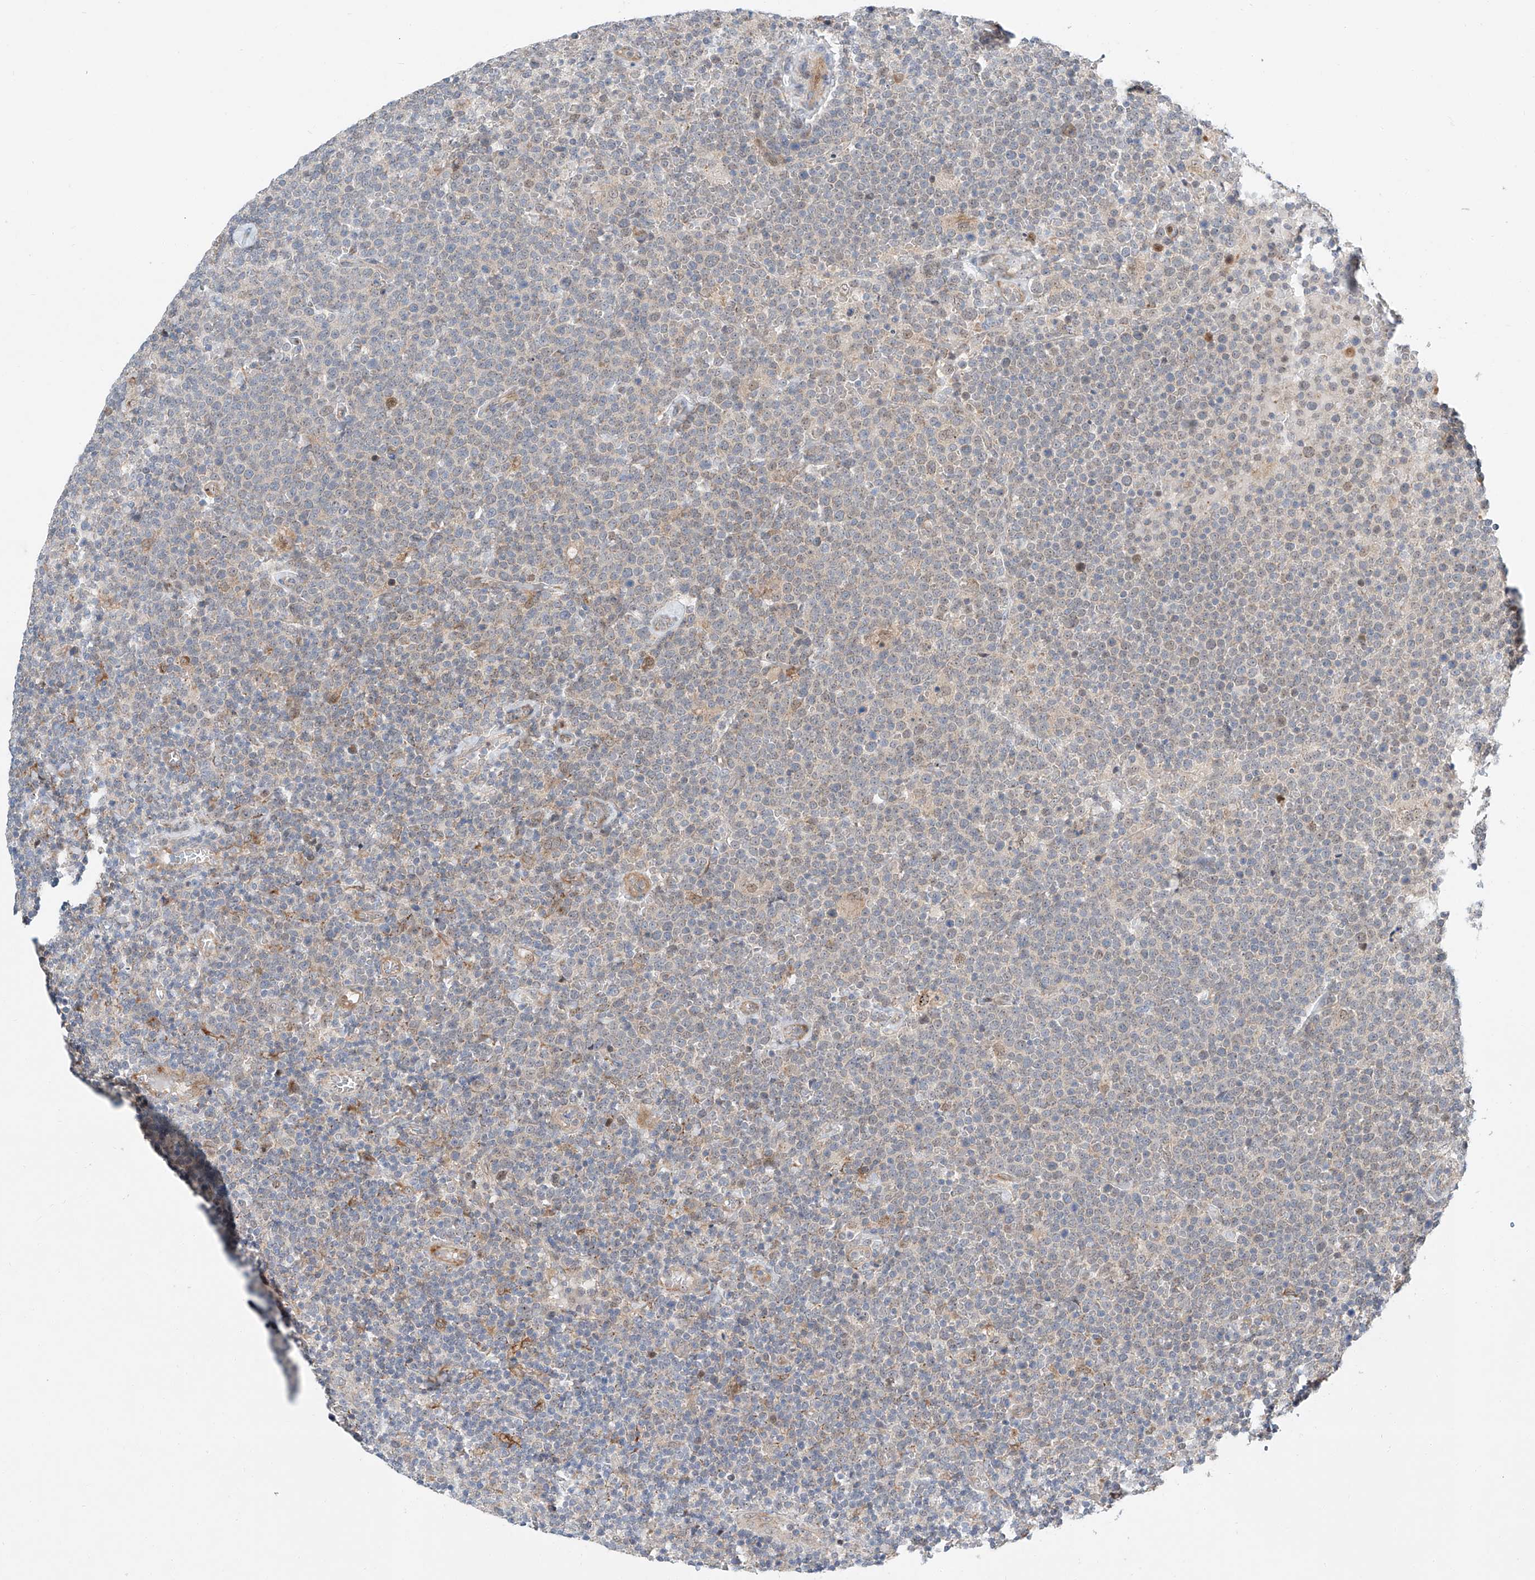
{"staining": {"intensity": "negative", "quantity": "none", "location": "none"}, "tissue": "lymphoma", "cell_type": "Tumor cells", "image_type": "cancer", "snomed": [{"axis": "morphology", "description": "Malignant lymphoma, non-Hodgkin's type, High grade"}, {"axis": "topography", "description": "Lymph node"}], "caption": "An IHC image of lymphoma is shown. There is no staining in tumor cells of lymphoma. The staining was performed using DAB to visualize the protein expression in brown, while the nuclei were stained in blue with hematoxylin (Magnification: 20x).", "gene": "CLDND1", "patient": {"sex": "male", "age": 61}}